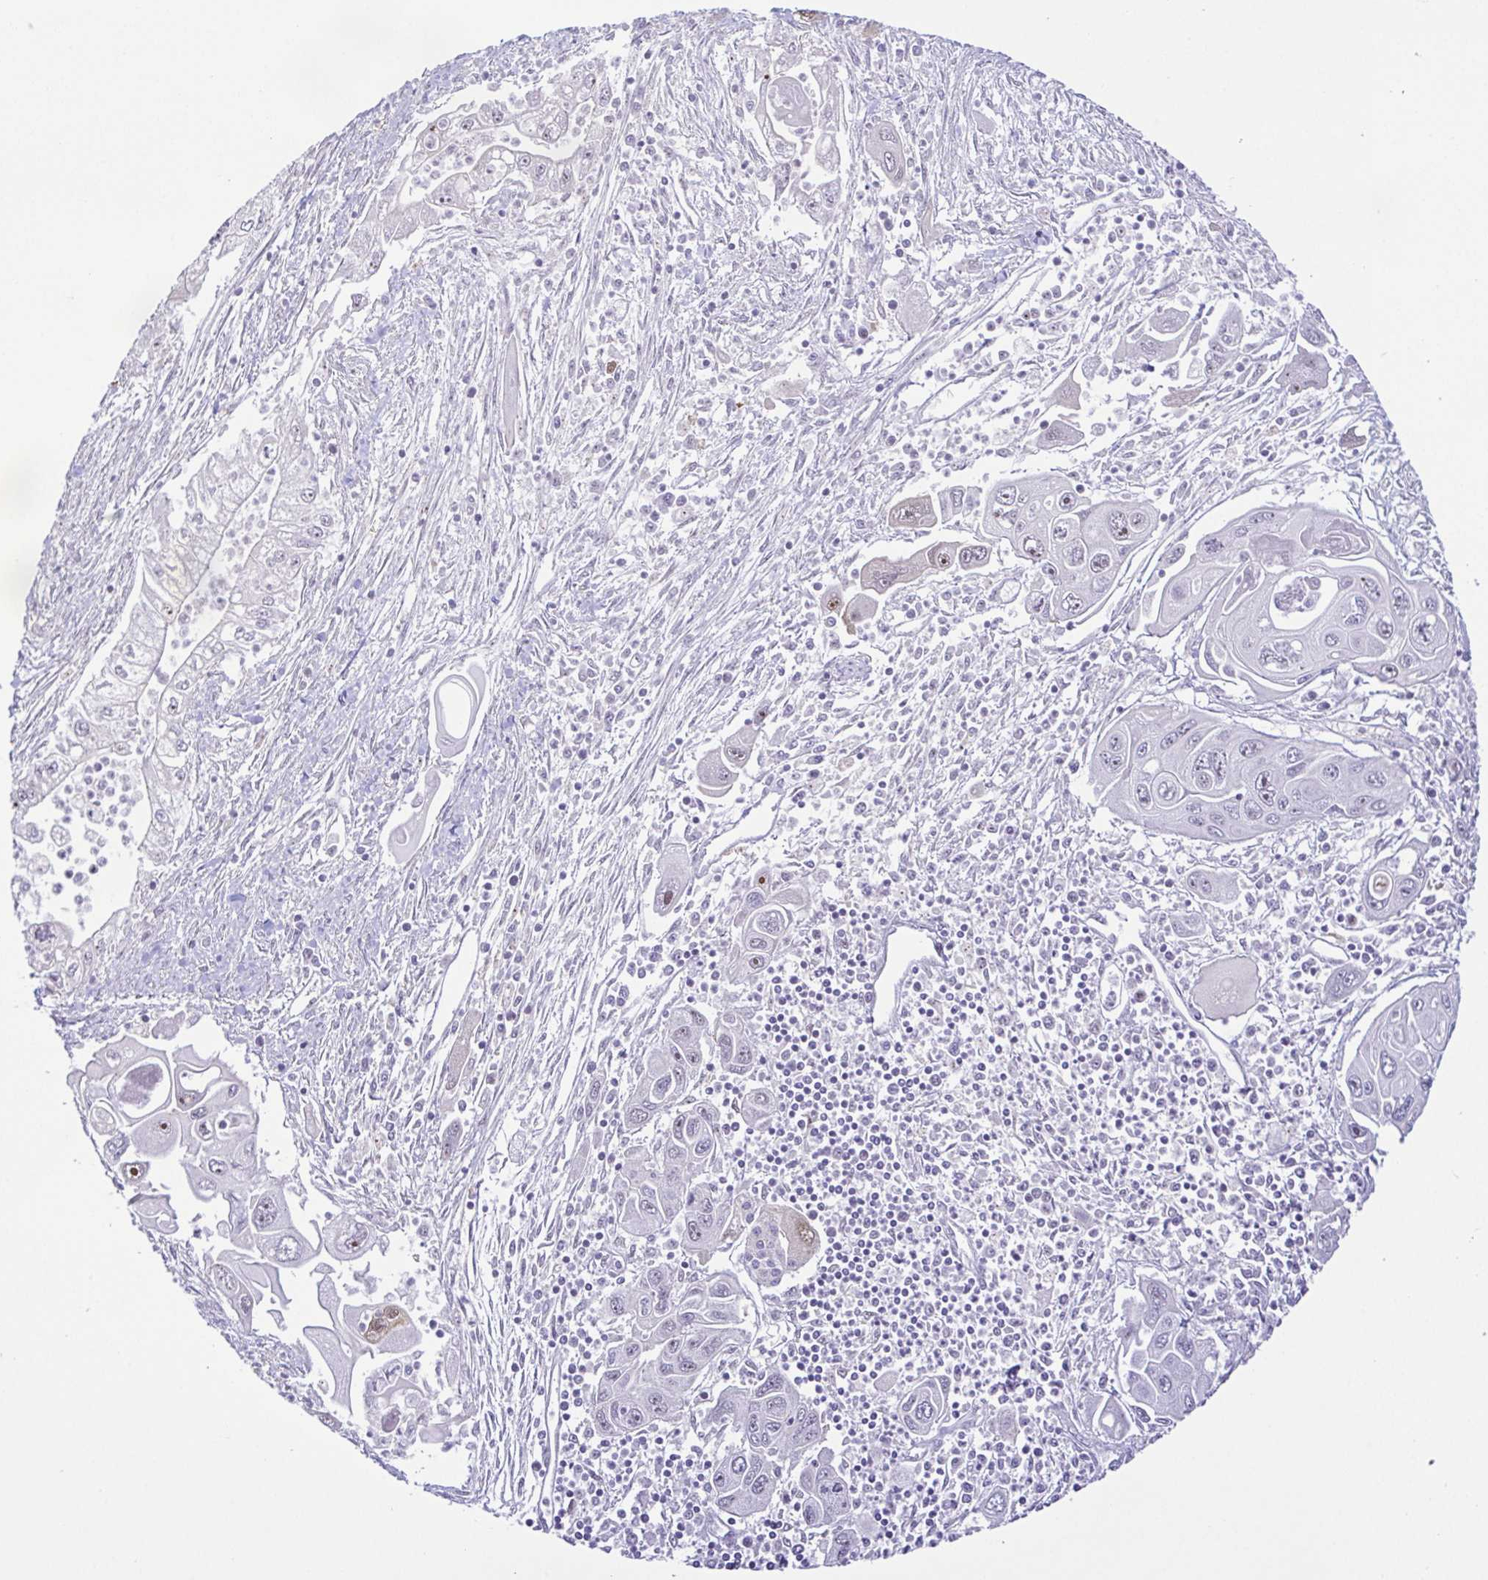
{"staining": {"intensity": "moderate", "quantity": "<25%", "location": "nuclear"}, "tissue": "pancreatic cancer", "cell_type": "Tumor cells", "image_type": "cancer", "snomed": [{"axis": "morphology", "description": "Adenocarcinoma, NOS"}, {"axis": "topography", "description": "Pancreas"}], "caption": "A brown stain shows moderate nuclear positivity of a protein in human pancreatic adenocarcinoma tumor cells. (Stains: DAB (3,3'-diaminobenzidine) in brown, nuclei in blue, Microscopy: brightfield microscopy at high magnification).", "gene": "RSL24D1", "patient": {"sex": "male", "age": 70}}